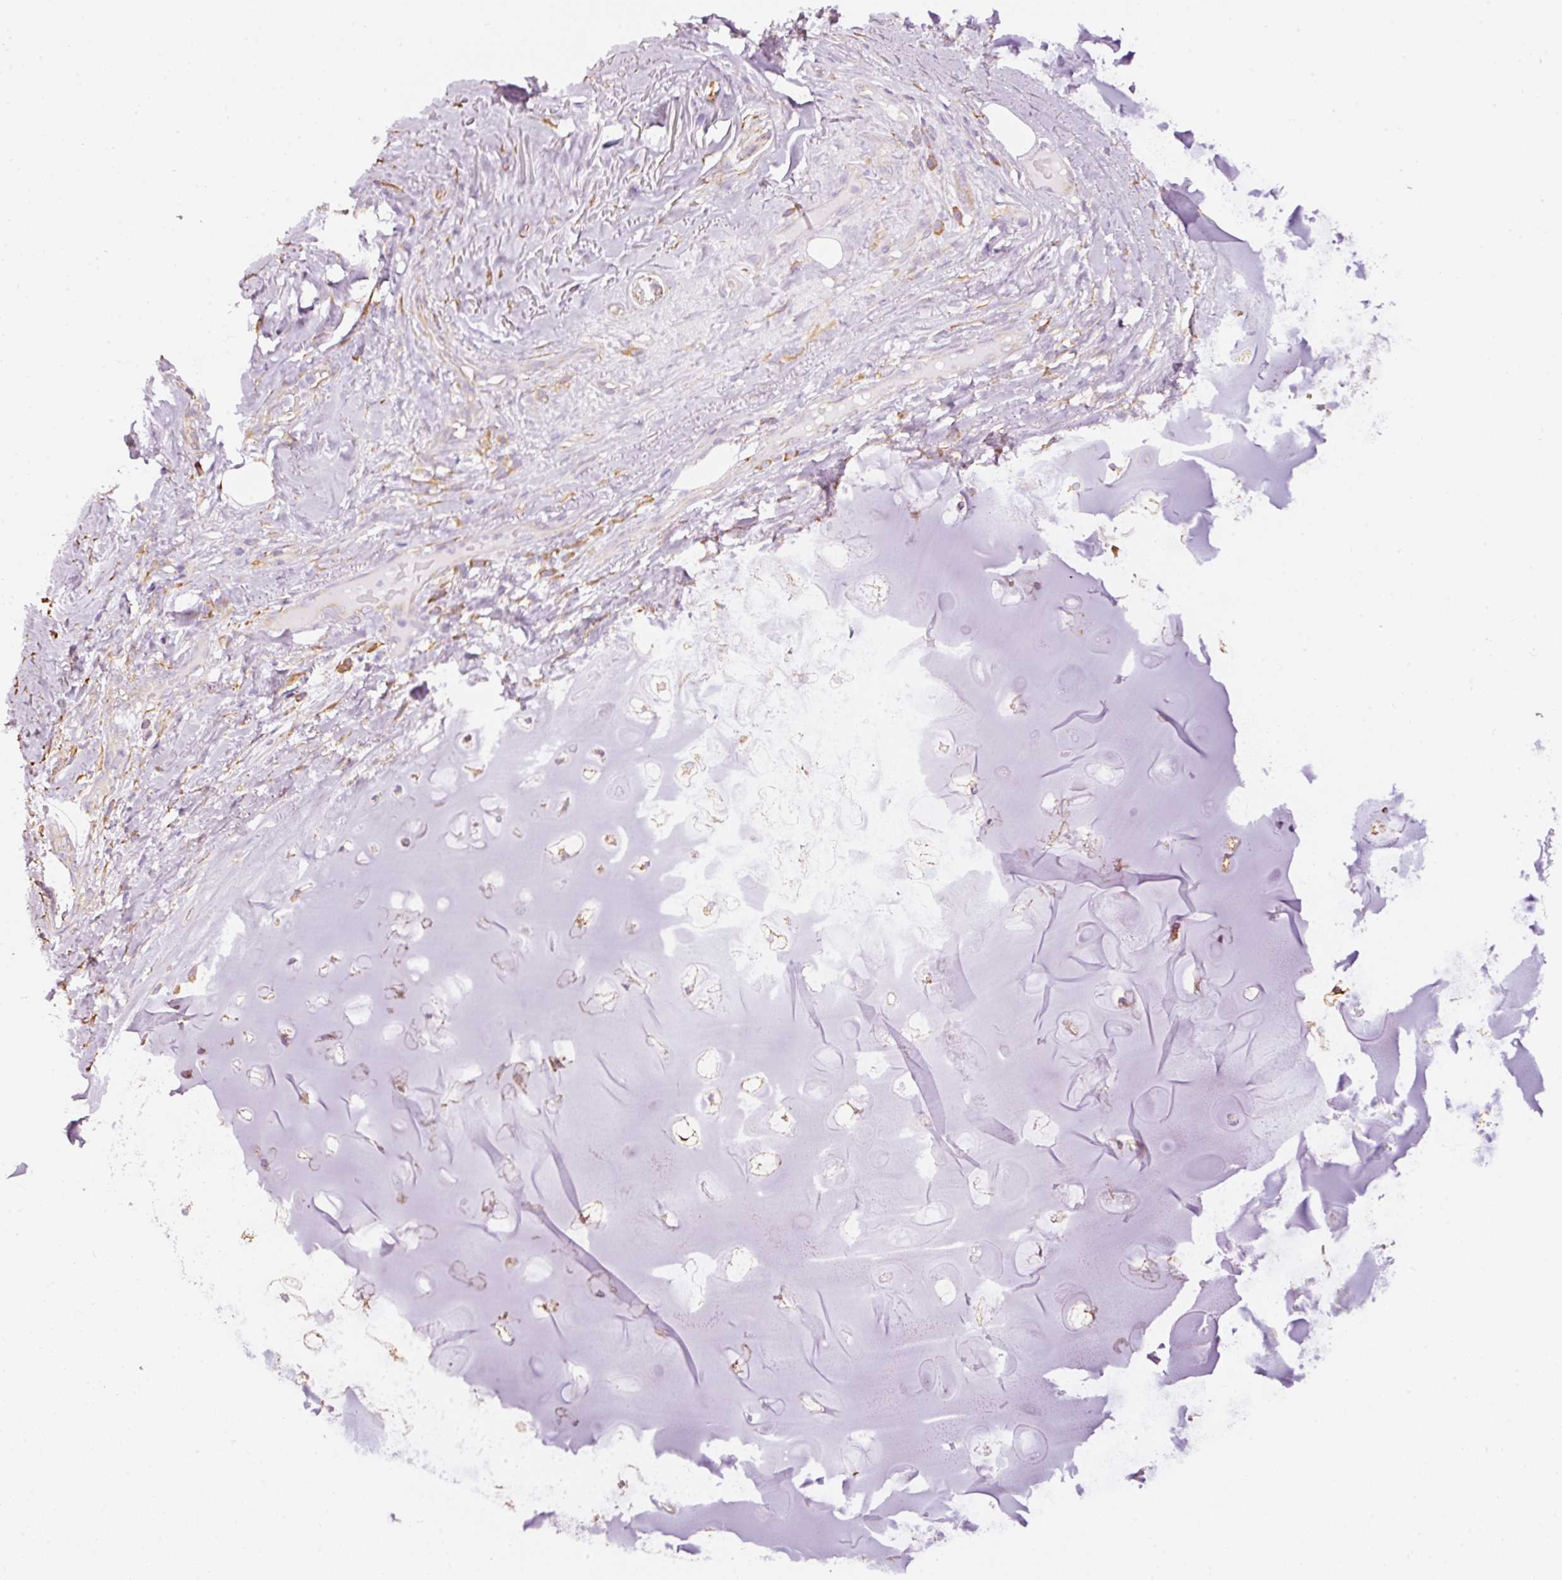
{"staining": {"intensity": "weak", "quantity": "25%-75%", "location": "cytoplasmic/membranous"}, "tissue": "adipose tissue", "cell_type": "Adipocytes", "image_type": "normal", "snomed": [{"axis": "morphology", "description": "Normal tissue, NOS"}, {"axis": "topography", "description": "Cartilage tissue"}, {"axis": "topography", "description": "Bronchus"}], "caption": "Adipose tissue stained with a brown dye reveals weak cytoplasmic/membranous positive positivity in about 25%-75% of adipocytes.", "gene": "GCG", "patient": {"sex": "male", "age": 56}}